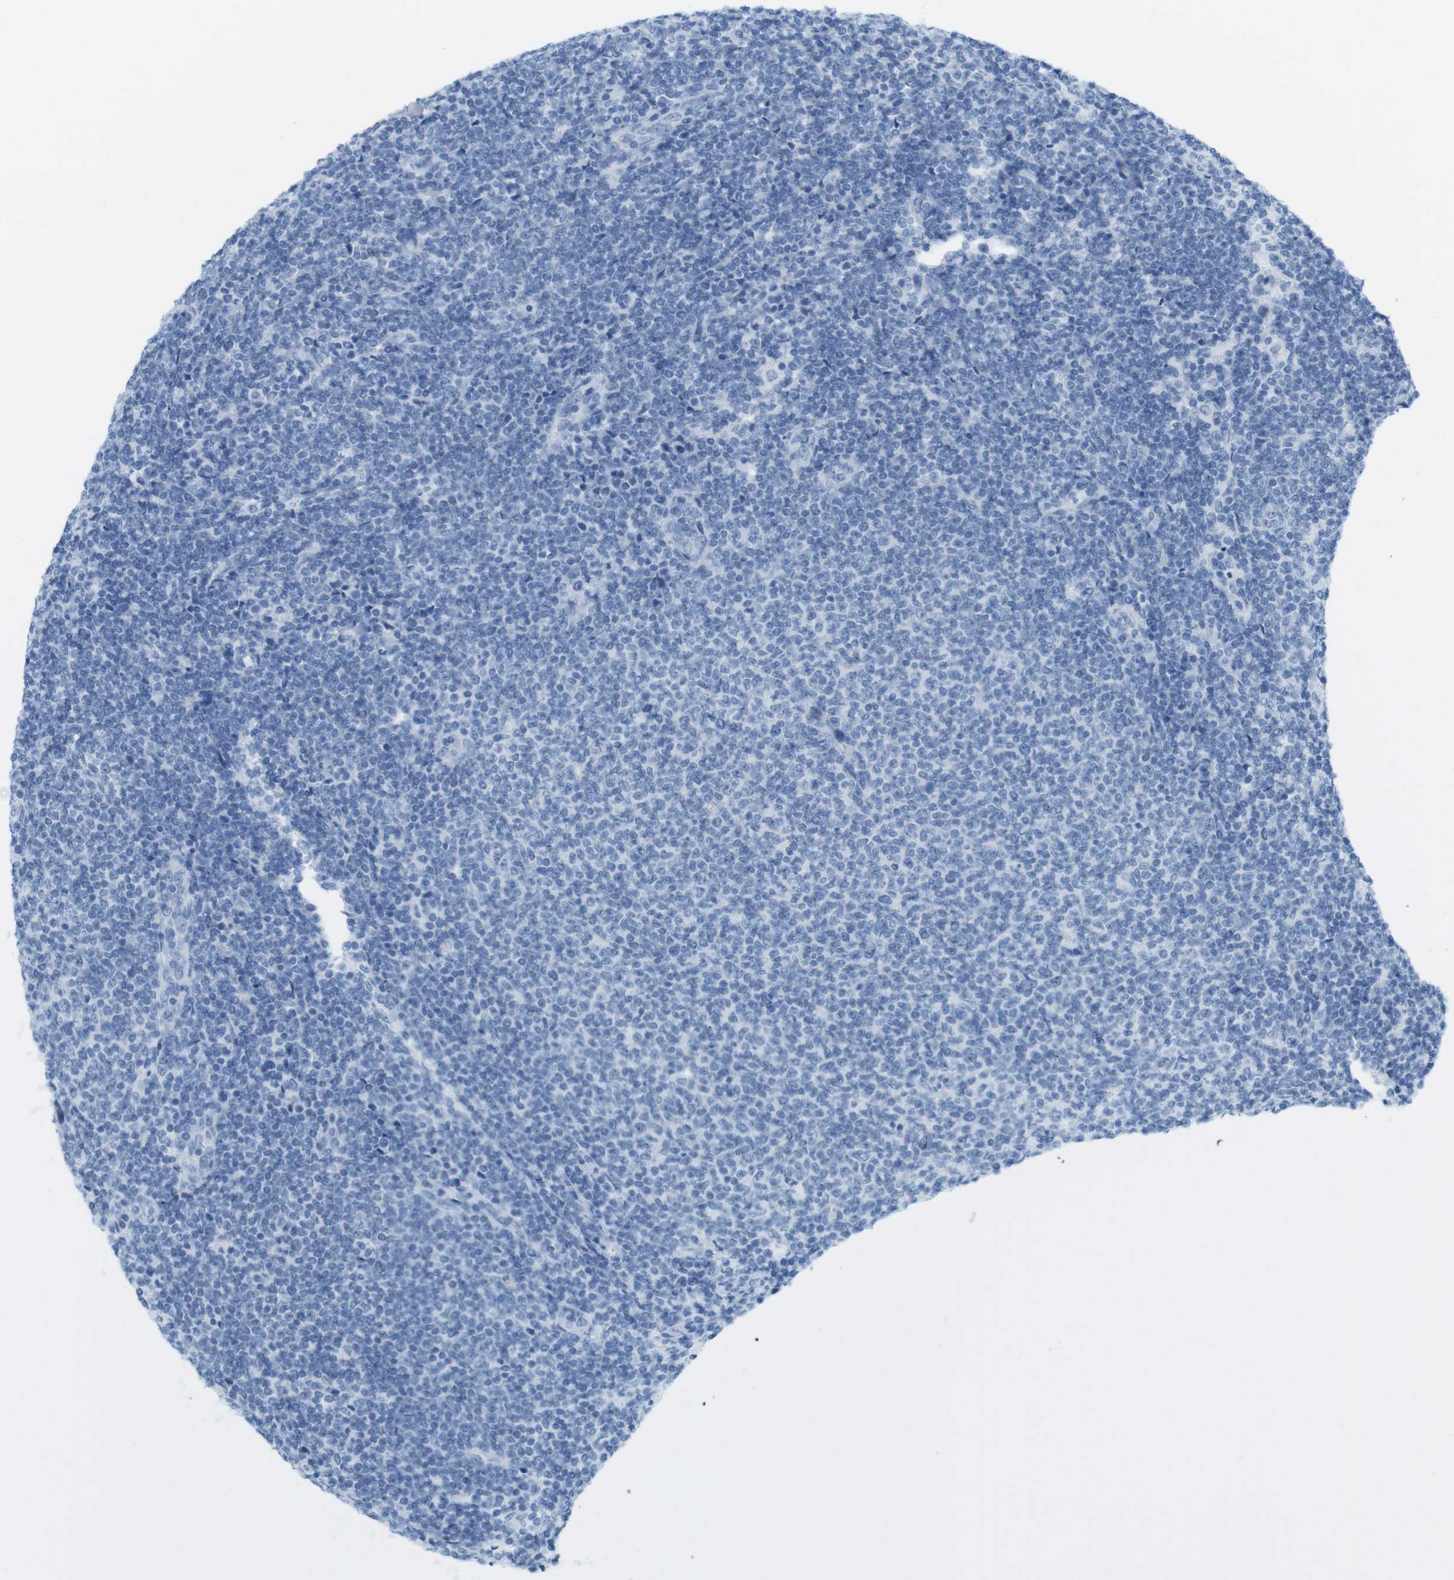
{"staining": {"intensity": "negative", "quantity": "none", "location": "none"}, "tissue": "lymphoma", "cell_type": "Tumor cells", "image_type": "cancer", "snomed": [{"axis": "morphology", "description": "Malignant lymphoma, non-Hodgkin's type, Low grade"}, {"axis": "topography", "description": "Lymph node"}], "caption": "Lymphoma stained for a protein using IHC reveals no staining tumor cells.", "gene": "TNNT2", "patient": {"sex": "male", "age": 66}}